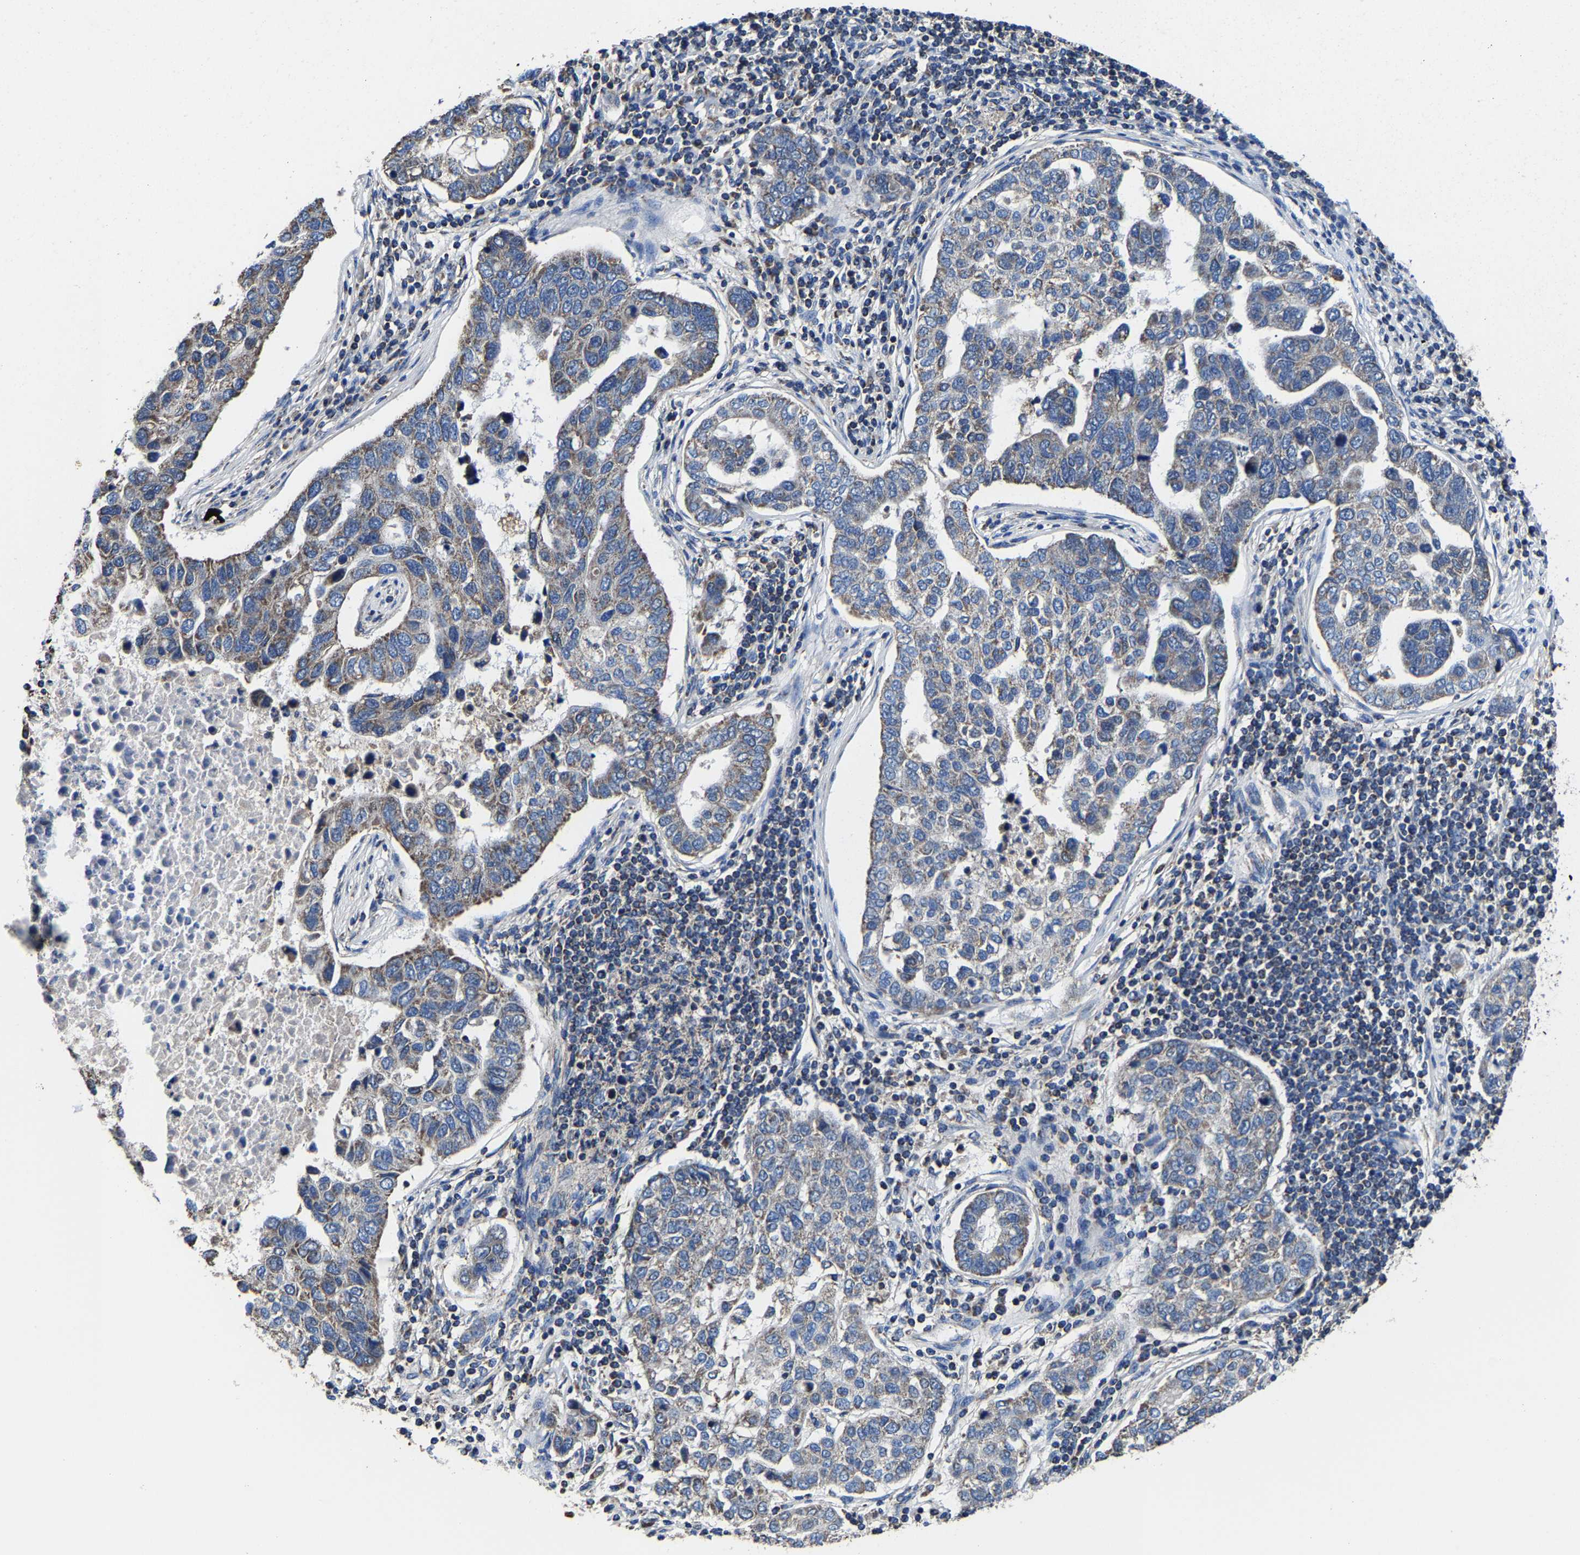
{"staining": {"intensity": "weak", "quantity": ">75%", "location": "cytoplasmic/membranous"}, "tissue": "pancreatic cancer", "cell_type": "Tumor cells", "image_type": "cancer", "snomed": [{"axis": "morphology", "description": "Adenocarcinoma, NOS"}, {"axis": "topography", "description": "Pancreas"}], "caption": "Pancreatic adenocarcinoma tissue displays weak cytoplasmic/membranous expression in about >75% of tumor cells", "gene": "ZCCHC7", "patient": {"sex": "female", "age": 61}}